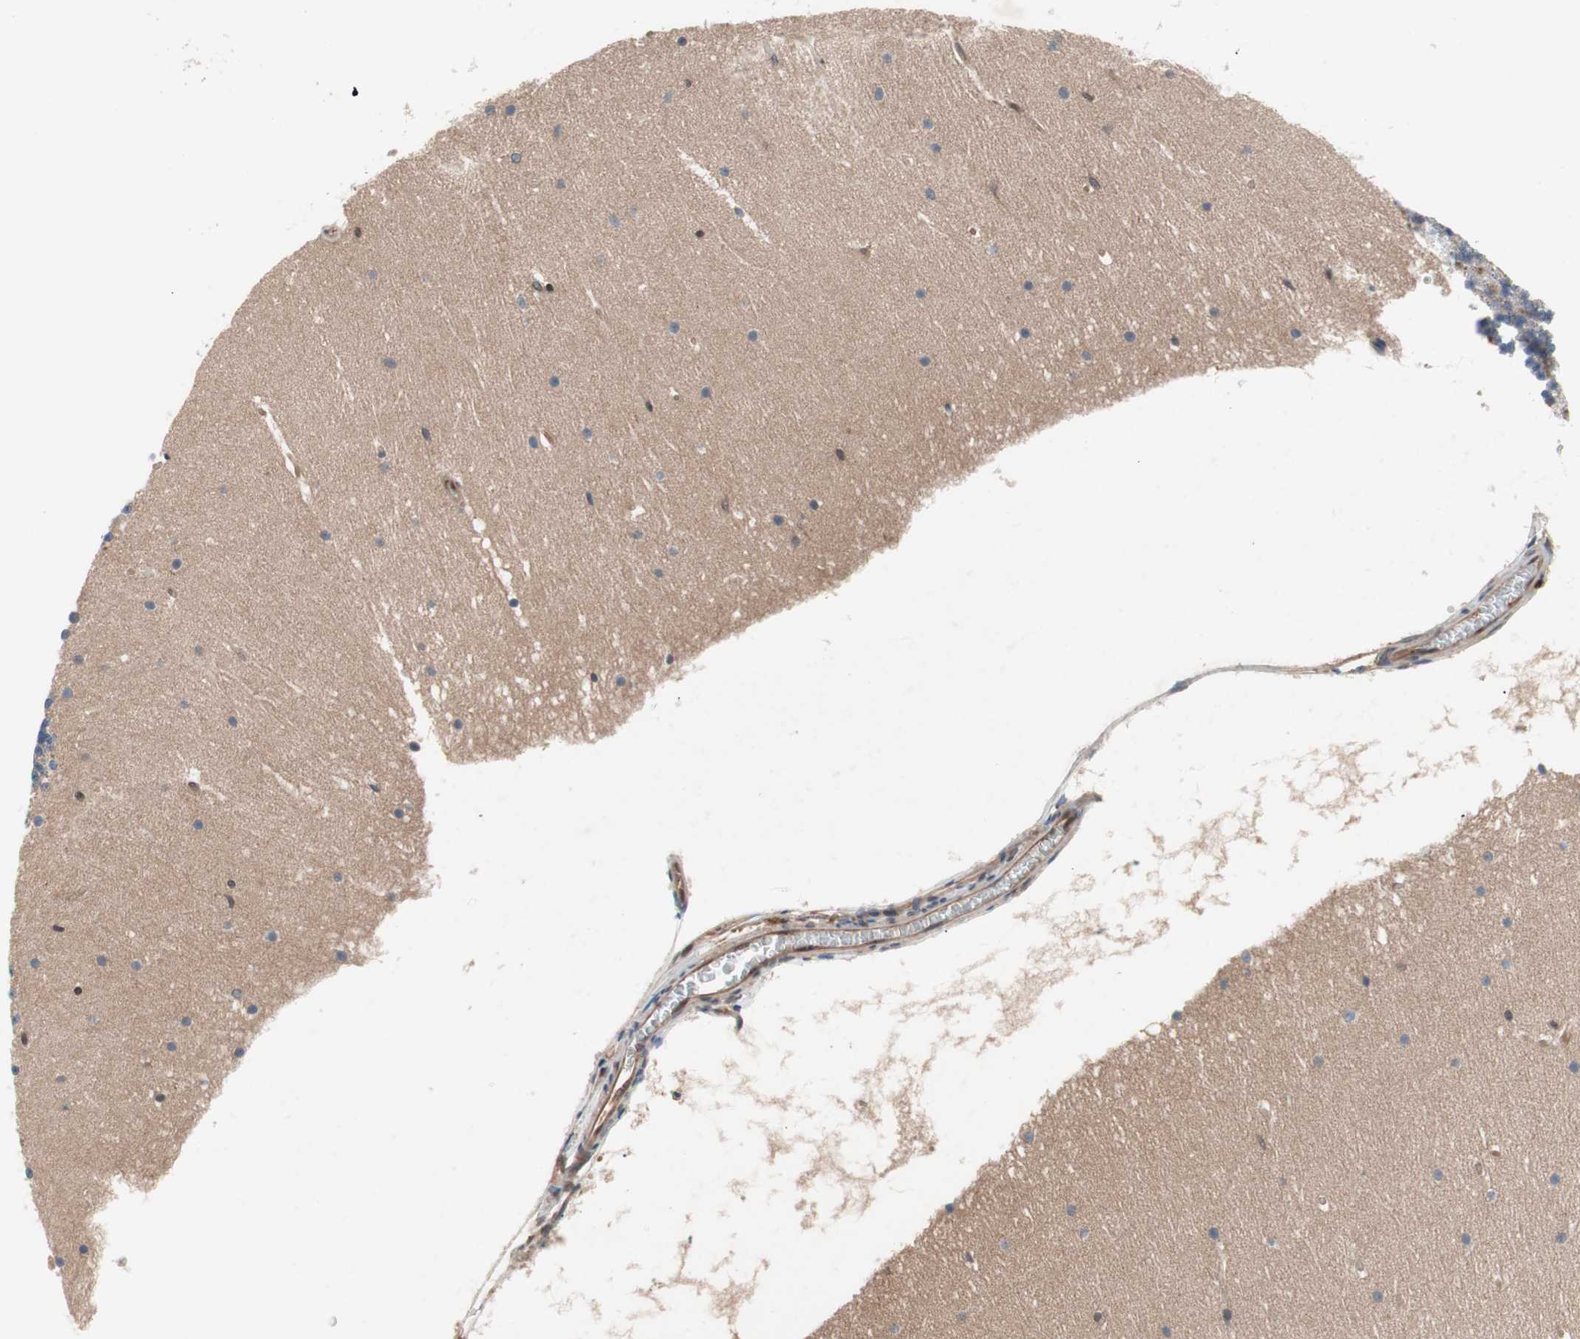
{"staining": {"intensity": "negative", "quantity": "none", "location": "none"}, "tissue": "cerebellum", "cell_type": "Cells in granular layer", "image_type": "normal", "snomed": [{"axis": "morphology", "description": "Normal tissue, NOS"}, {"axis": "topography", "description": "Cerebellum"}], "caption": "Cells in granular layer show no significant protein staining in unremarkable cerebellum. The staining was performed using DAB (3,3'-diaminobenzidine) to visualize the protein expression in brown, while the nuclei were stained in blue with hematoxylin (Magnification: 20x).", "gene": "GALT", "patient": {"sex": "female", "age": 19}}